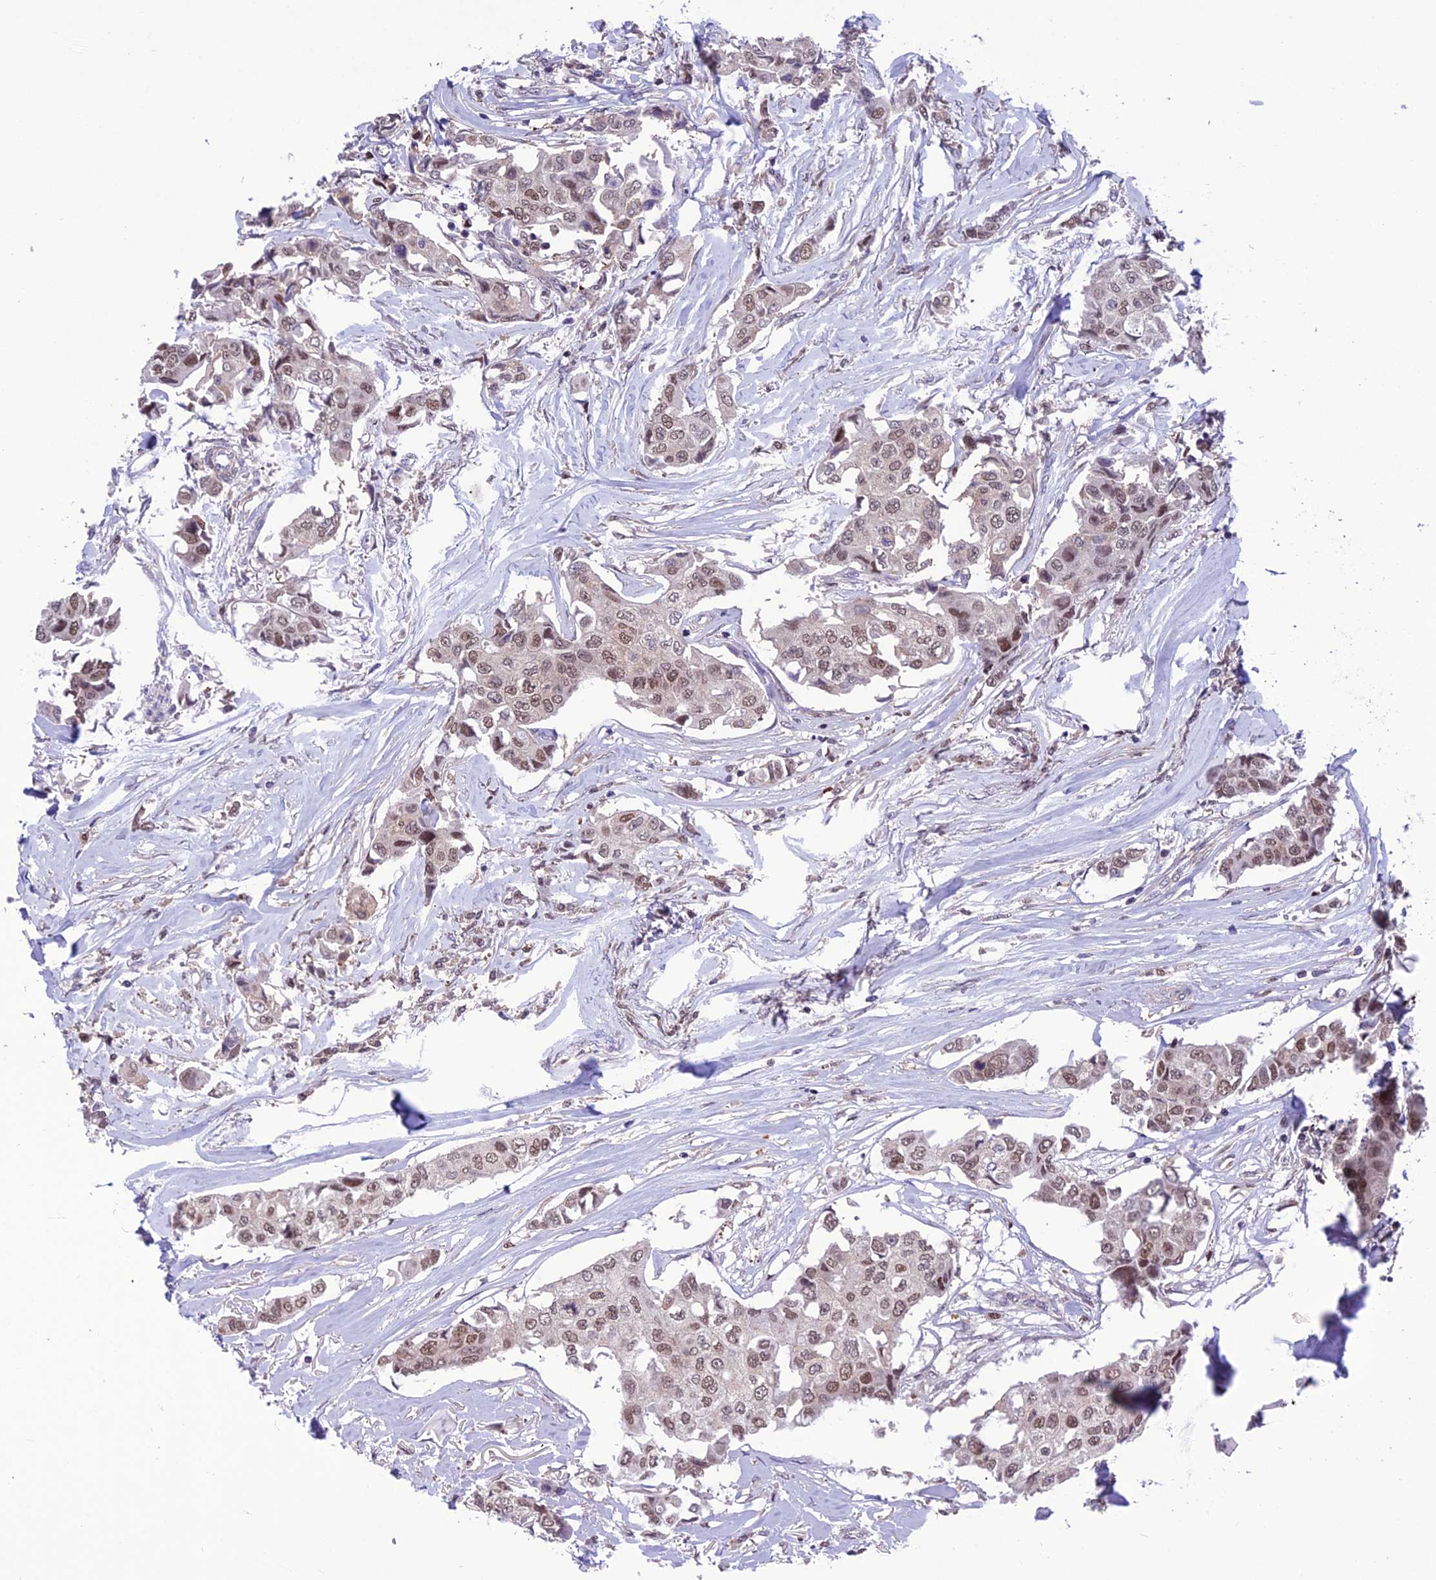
{"staining": {"intensity": "moderate", "quantity": ">75%", "location": "nuclear"}, "tissue": "breast cancer", "cell_type": "Tumor cells", "image_type": "cancer", "snomed": [{"axis": "morphology", "description": "Duct carcinoma"}, {"axis": "topography", "description": "Breast"}], "caption": "DAB immunohistochemical staining of human breast cancer (invasive ductal carcinoma) displays moderate nuclear protein staining in approximately >75% of tumor cells. The protein is stained brown, and the nuclei are stained in blue (DAB IHC with brightfield microscopy, high magnification).", "gene": "MIS12", "patient": {"sex": "female", "age": 80}}